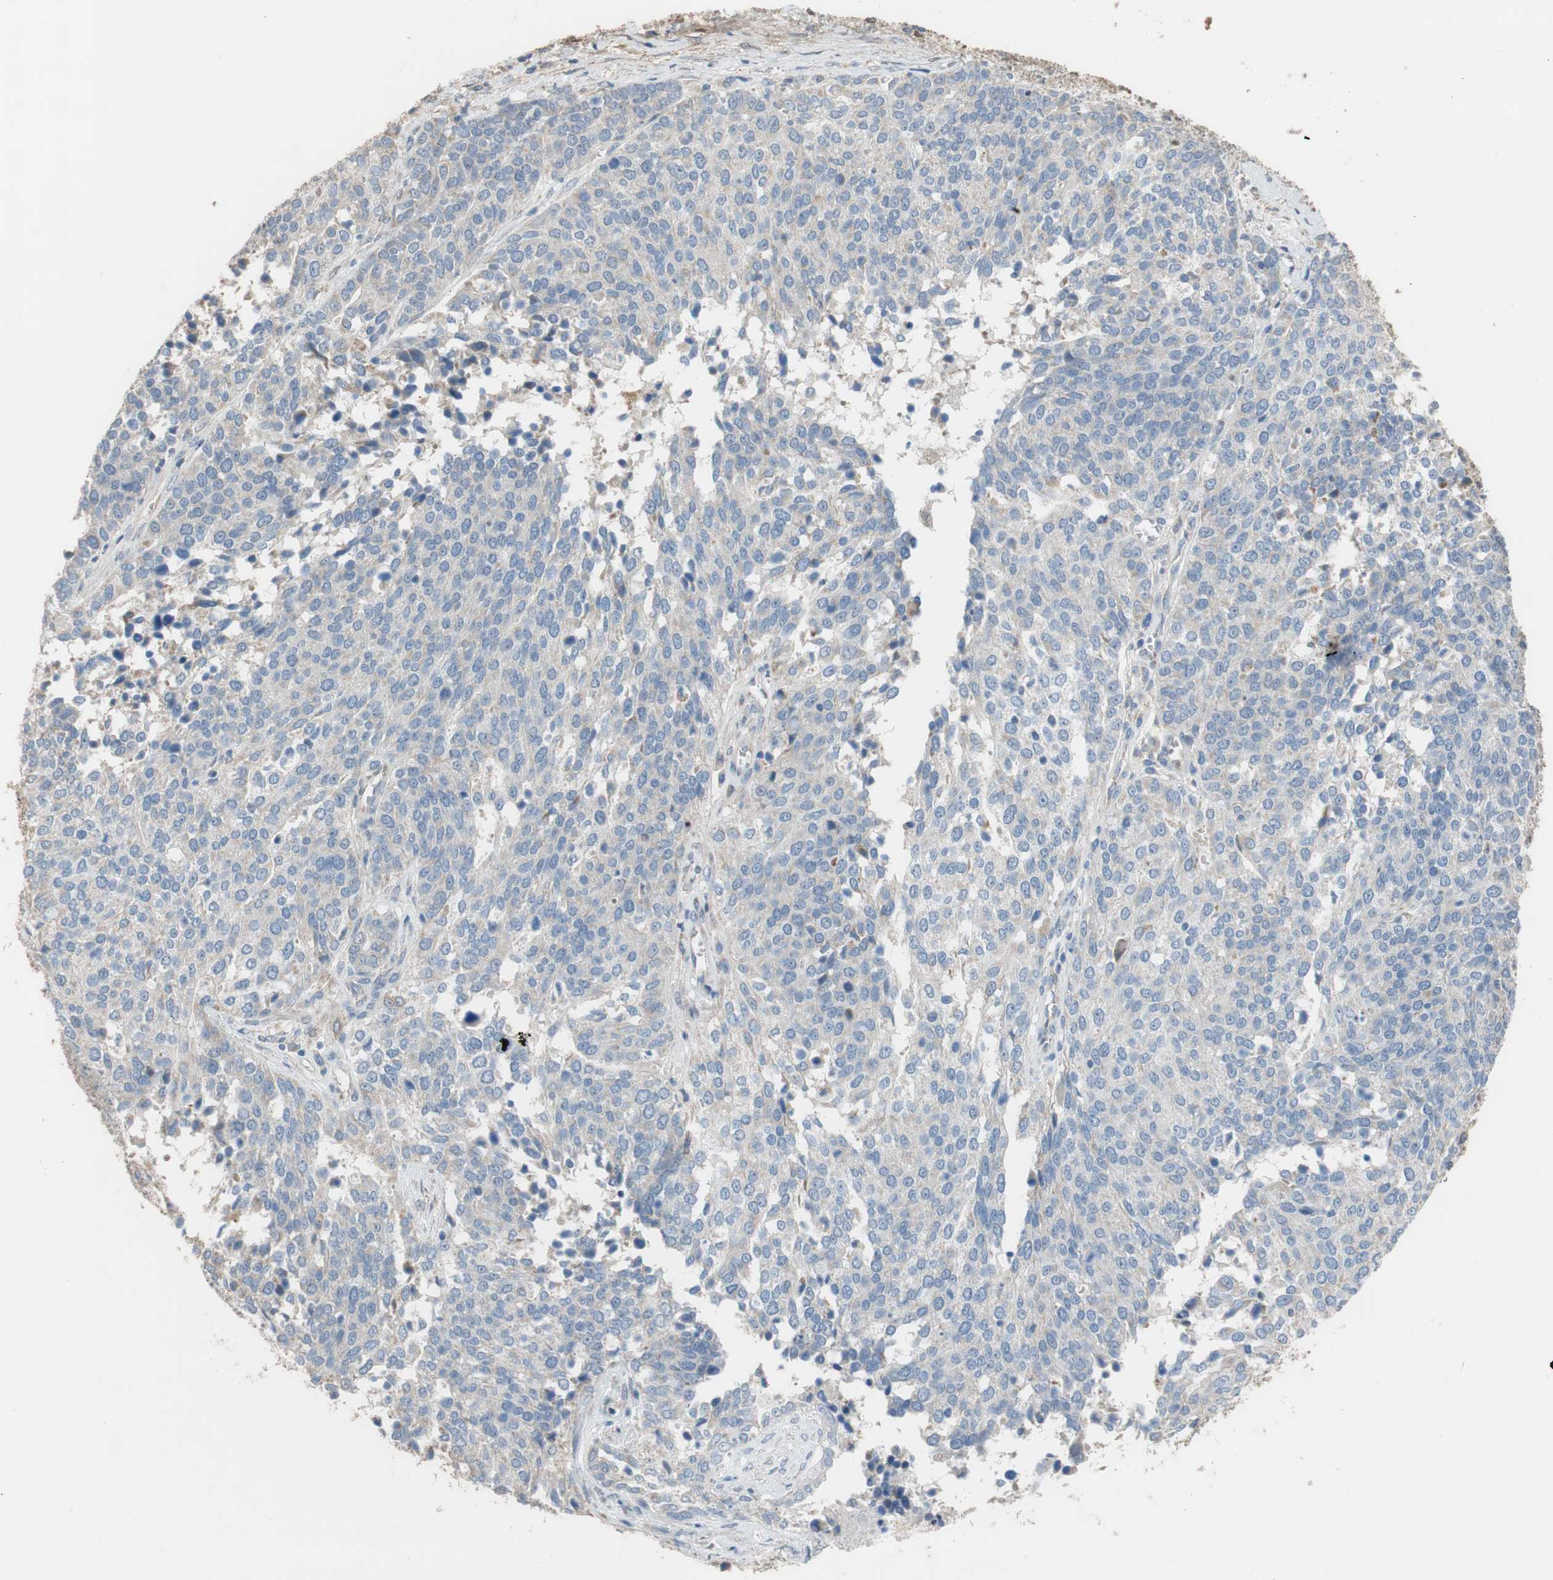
{"staining": {"intensity": "weak", "quantity": ">75%", "location": "cytoplasmic/membranous"}, "tissue": "ovarian cancer", "cell_type": "Tumor cells", "image_type": "cancer", "snomed": [{"axis": "morphology", "description": "Cystadenocarcinoma, serous, NOS"}, {"axis": "topography", "description": "Ovary"}], "caption": "There is low levels of weak cytoplasmic/membranous expression in tumor cells of ovarian serous cystadenocarcinoma, as demonstrated by immunohistochemical staining (brown color).", "gene": "ALDH1A2", "patient": {"sex": "female", "age": 44}}